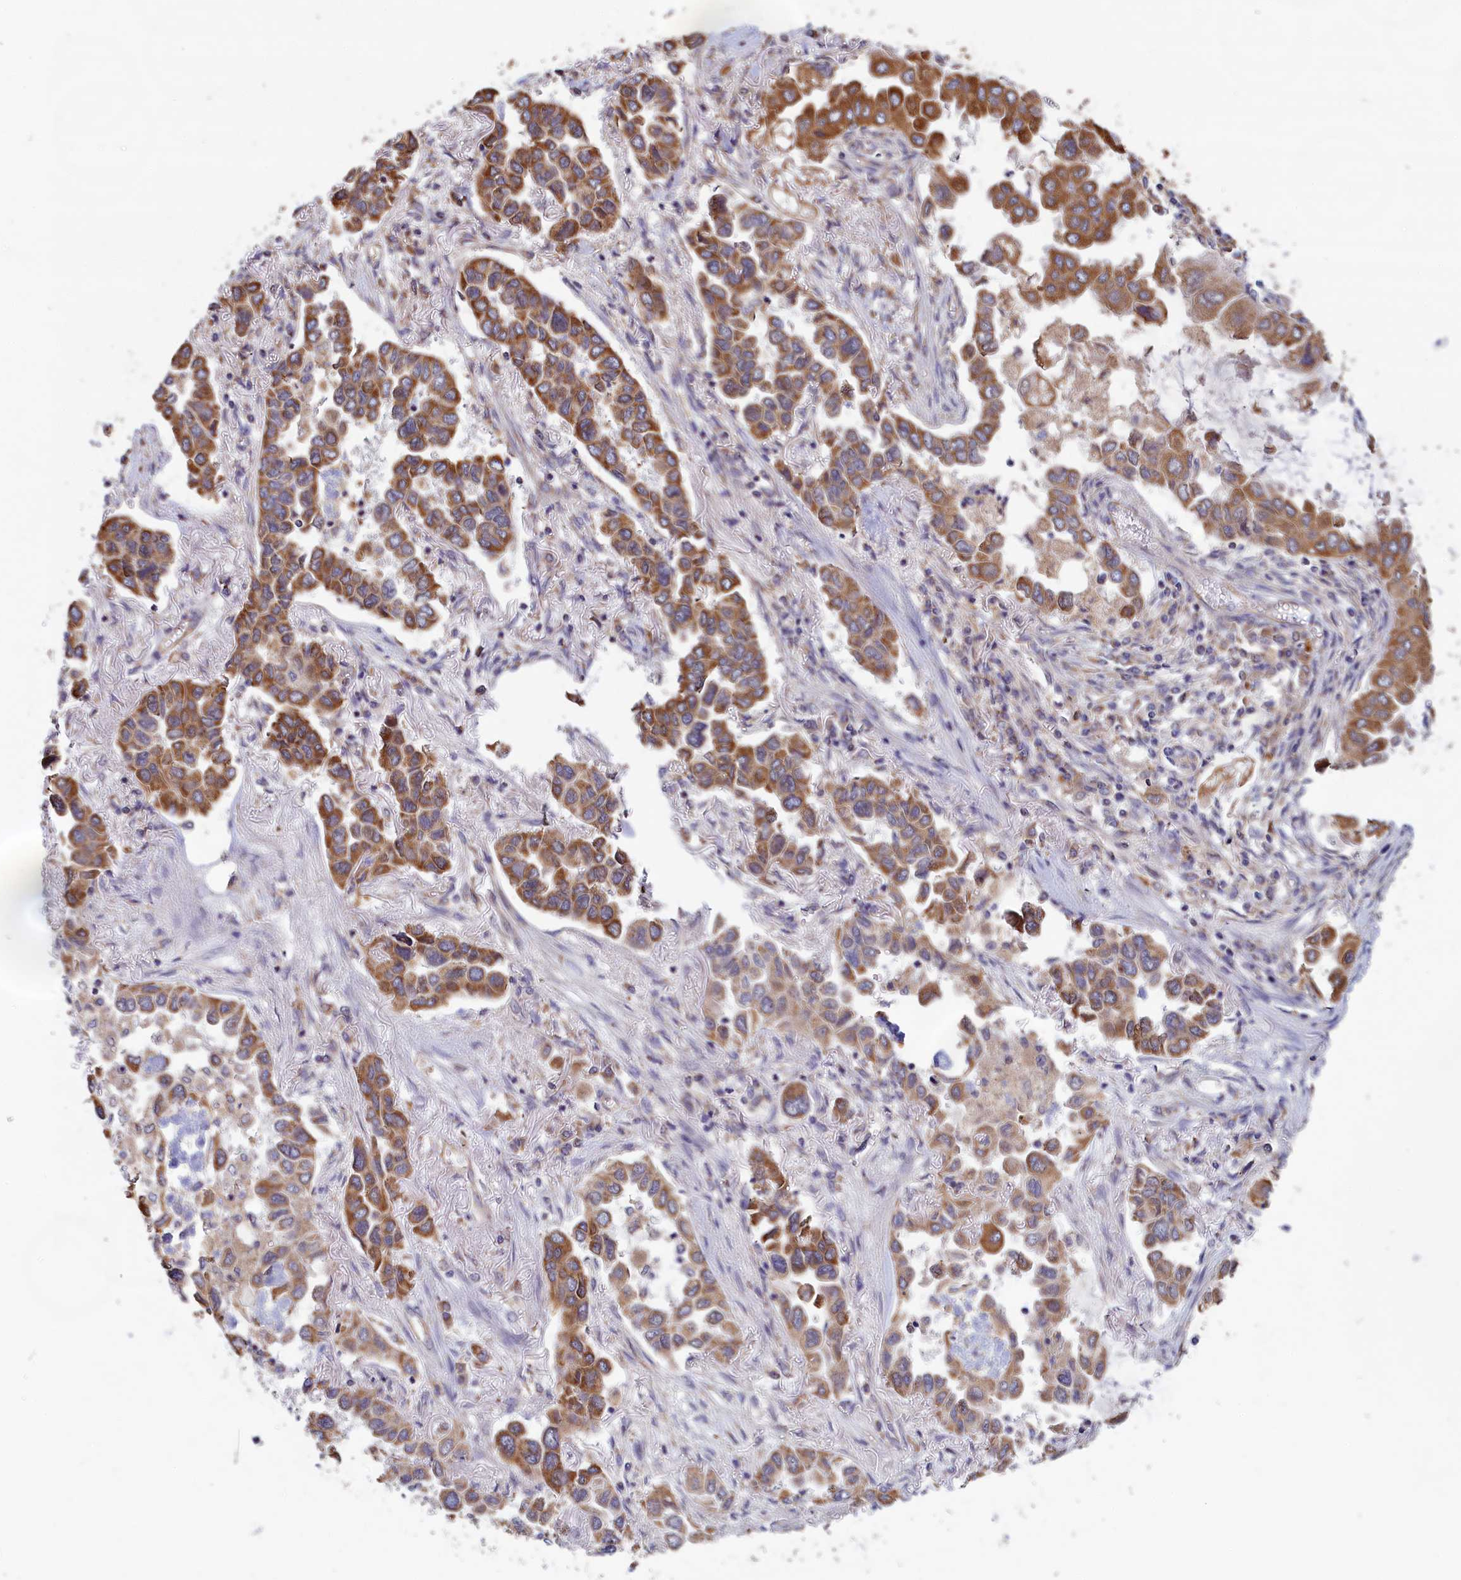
{"staining": {"intensity": "moderate", "quantity": ">75%", "location": "cytoplasmic/membranous"}, "tissue": "lung cancer", "cell_type": "Tumor cells", "image_type": "cancer", "snomed": [{"axis": "morphology", "description": "Adenocarcinoma, NOS"}, {"axis": "topography", "description": "Lung"}], "caption": "The photomicrograph shows staining of lung cancer, revealing moderate cytoplasmic/membranous protein positivity (brown color) within tumor cells.", "gene": "ZNF816", "patient": {"sex": "female", "age": 76}}